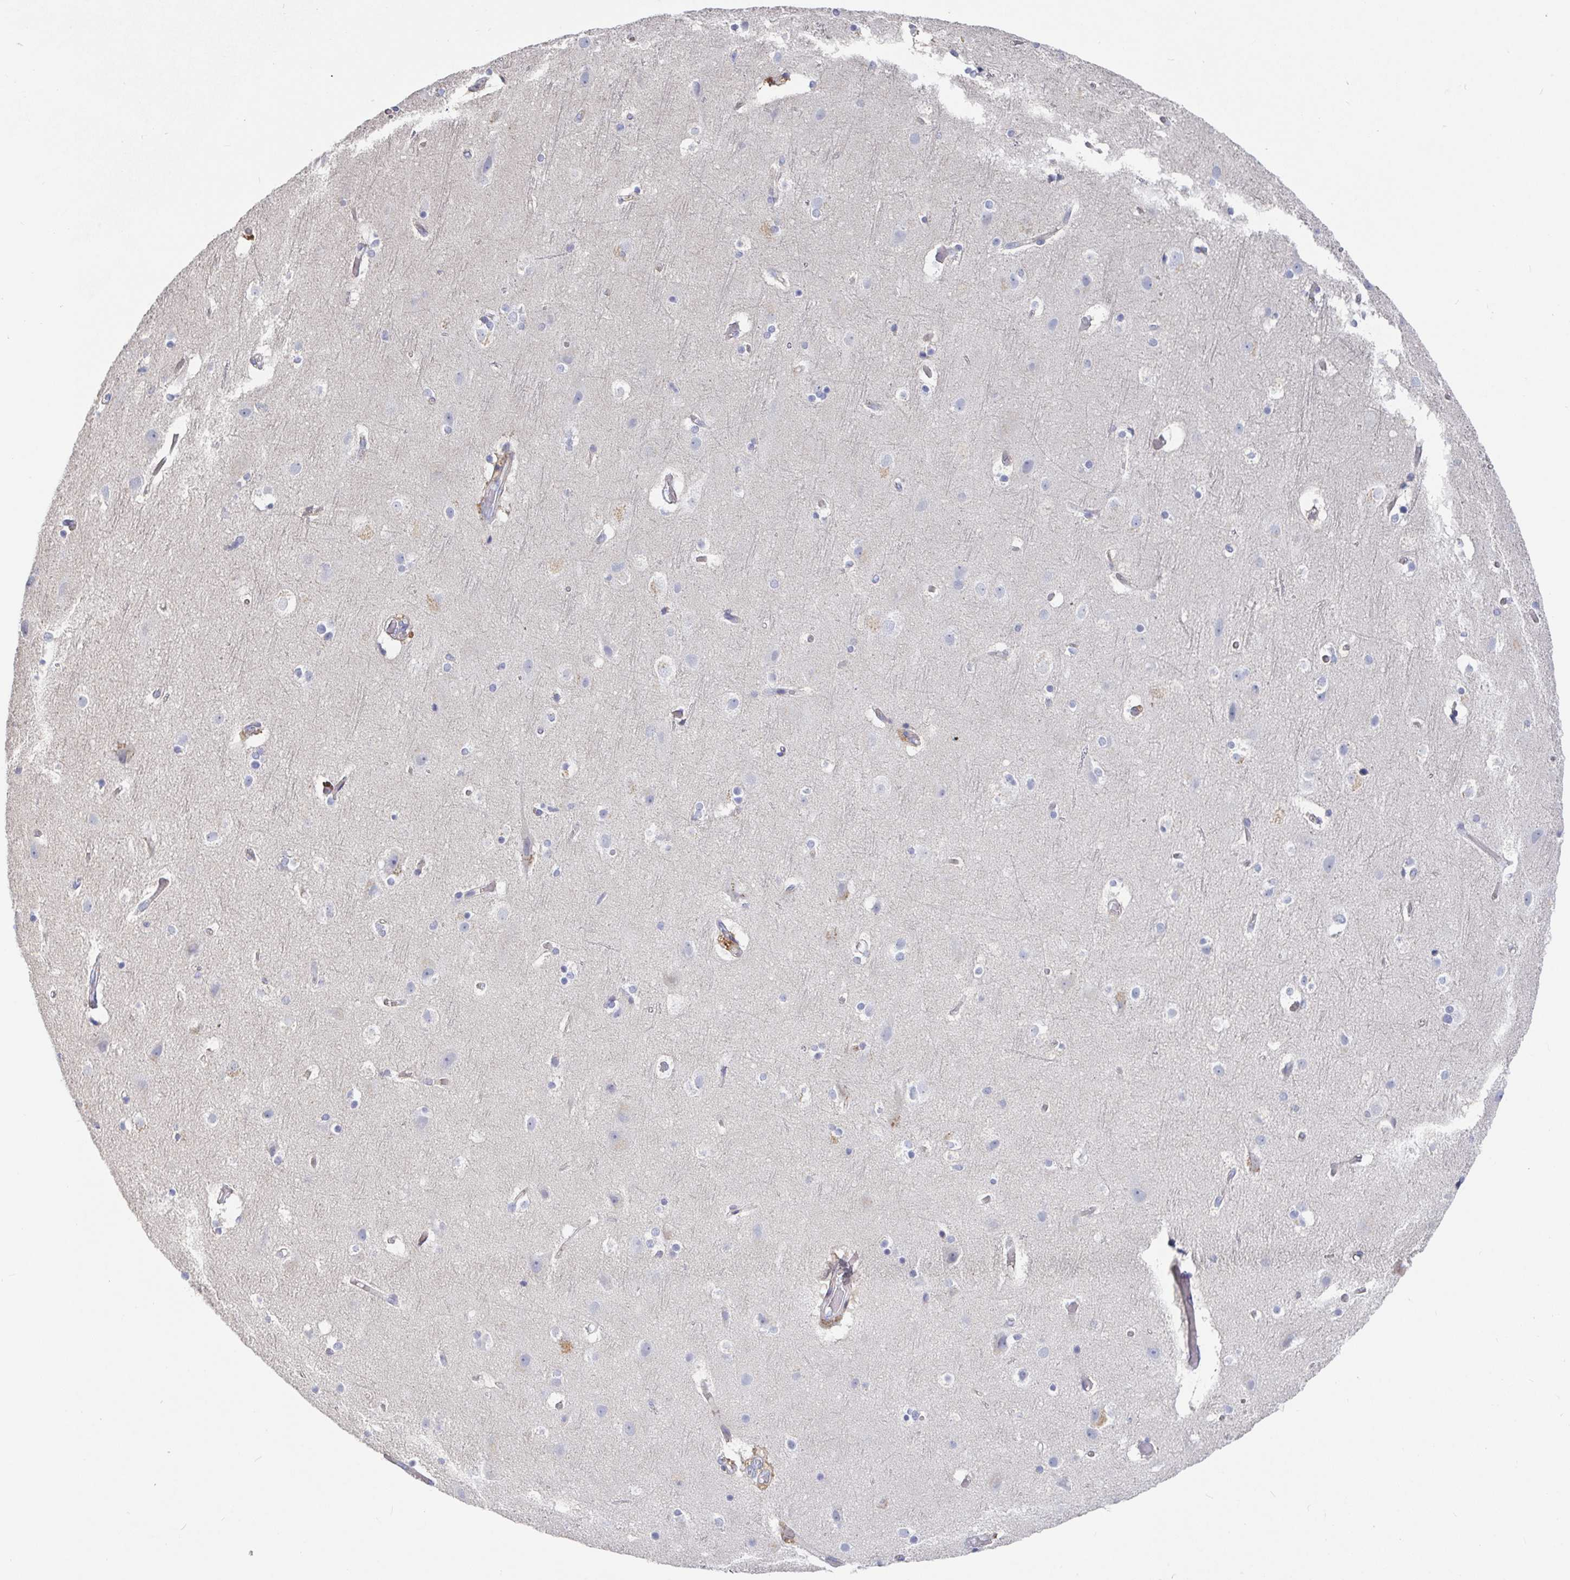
{"staining": {"intensity": "moderate", "quantity": "<25%", "location": "cytoplasmic/membranous"}, "tissue": "cerebral cortex", "cell_type": "Endothelial cells", "image_type": "normal", "snomed": [{"axis": "morphology", "description": "Normal tissue, NOS"}, {"axis": "topography", "description": "Cerebral cortex"}], "caption": "Protein analysis of benign cerebral cortex reveals moderate cytoplasmic/membranous expression in about <25% of endothelial cells. (DAB (3,3'-diaminobenzidine) IHC, brown staining for protein, blue staining for nuclei).", "gene": "IRAK2", "patient": {"sex": "female", "age": 52}}